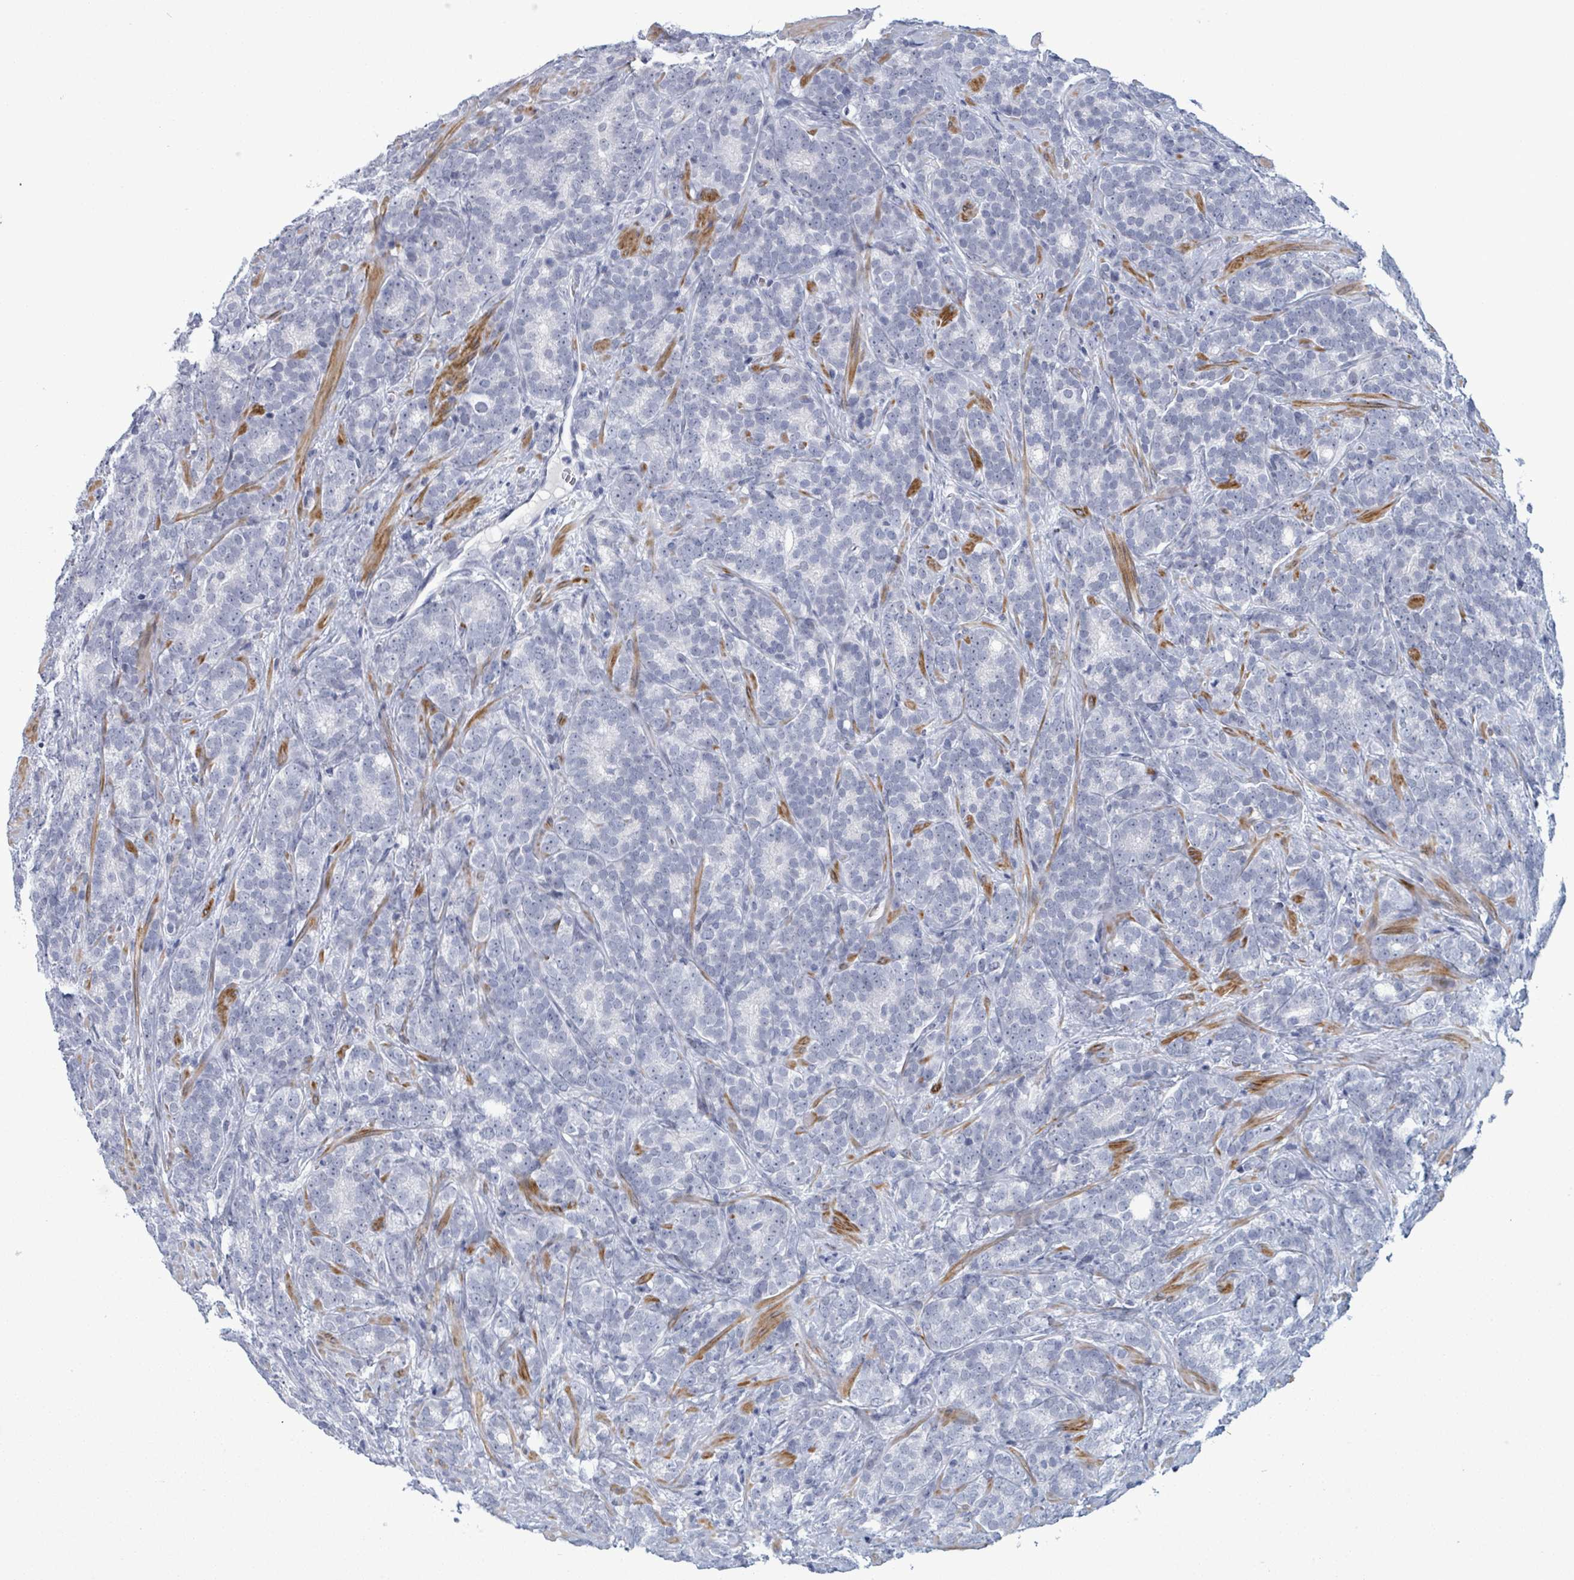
{"staining": {"intensity": "negative", "quantity": "none", "location": "none"}, "tissue": "prostate cancer", "cell_type": "Tumor cells", "image_type": "cancer", "snomed": [{"axis": "morphology", "description": "Adenocarcinoma, High grade"}, {"axis": "topography", "description": "Prostate"}], "caption": "High-grade adenocarcinoma (prostate) was stained to show a protein in brown. There is no significant positivity in tumor cells.", "gene": "ZNF771", "patient": {"sex": "male", "age": 64}}